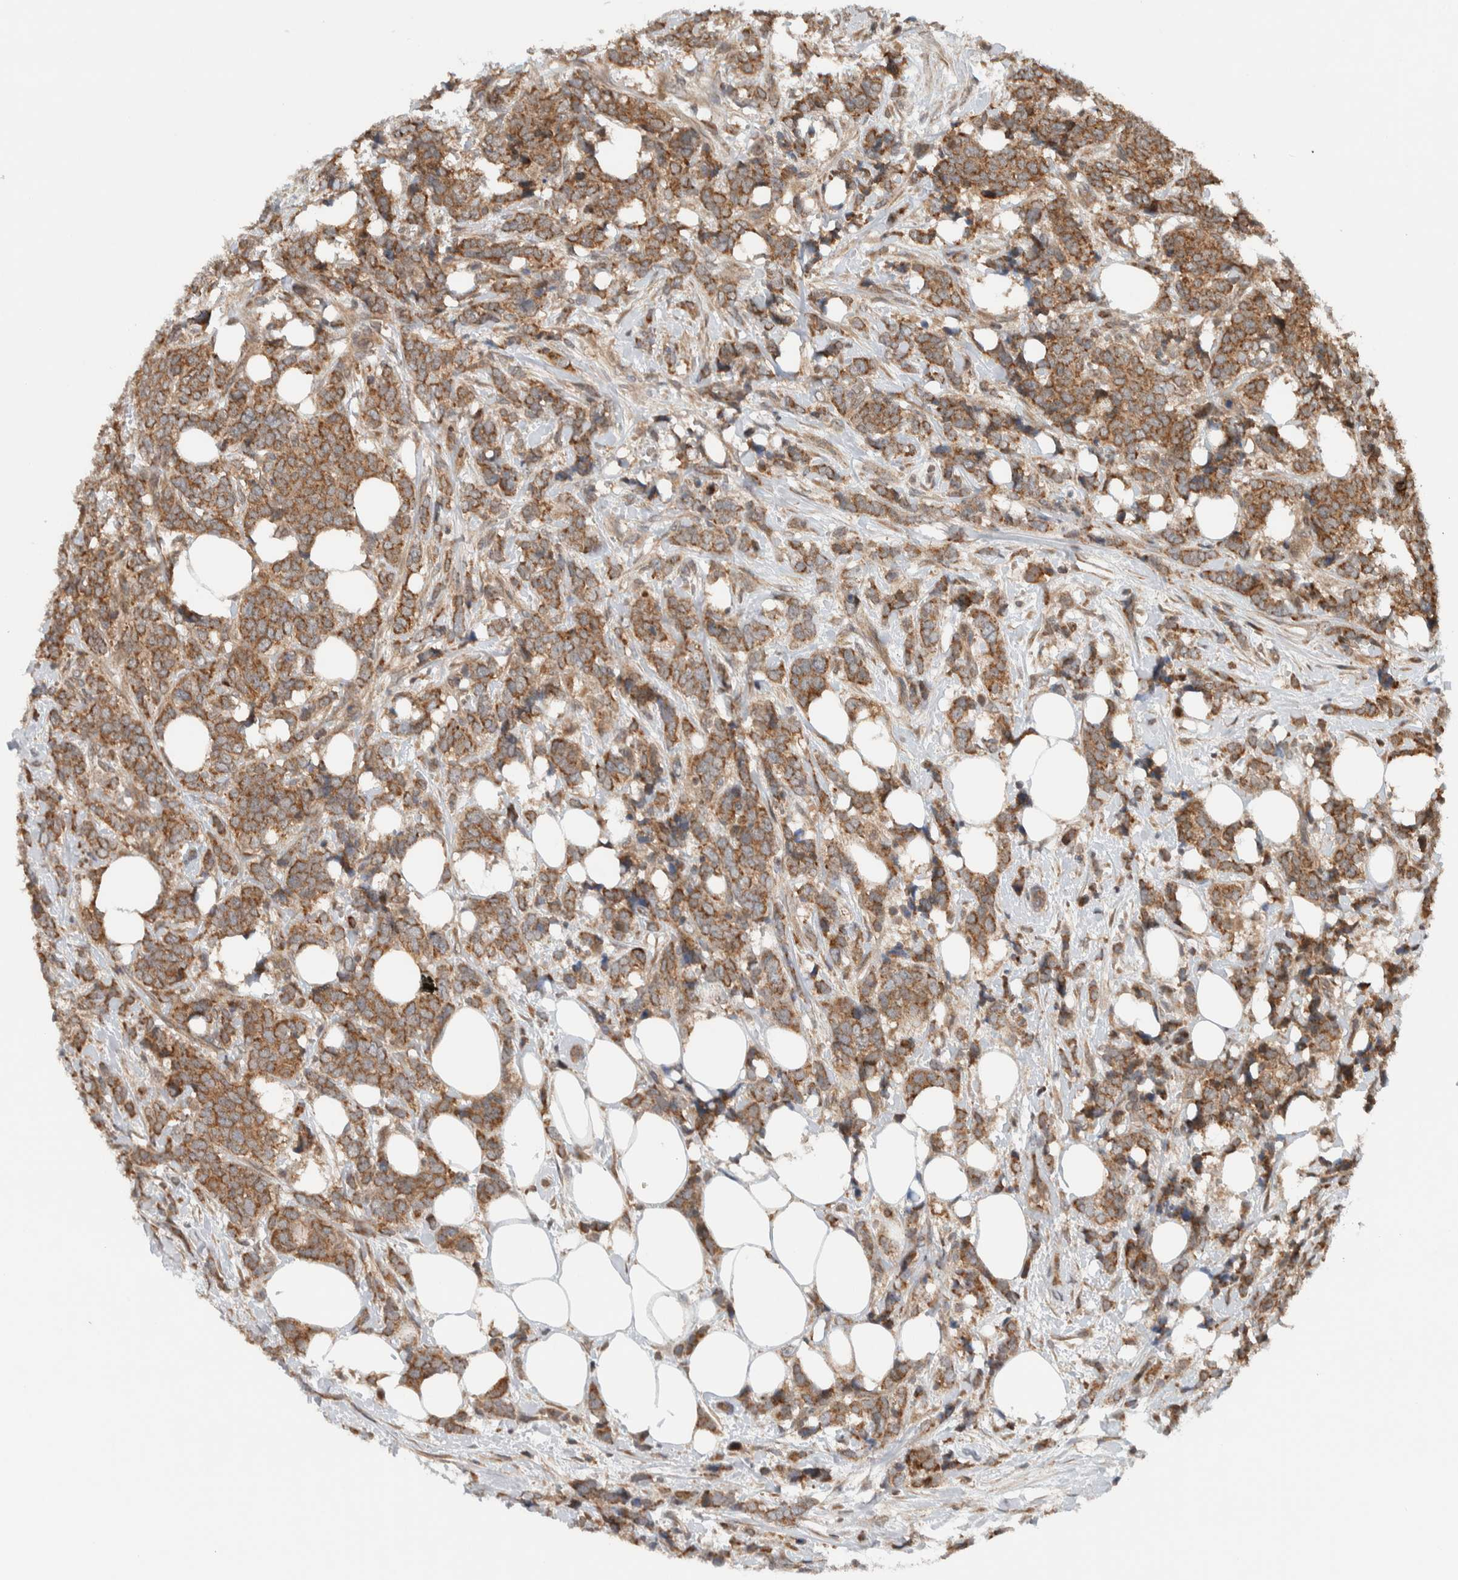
{"staining": {"intensity": "moderate", "quantity": ">75%", "location": "cytoplasmic/membranous"}, "tissue": "breast cancer", "cell_type": "Tumor cells", "image_type": "cancer", "snomed": [{"axis": "morphology", "description": "Lobular carcinoma"}, {"axis": "topography", "description": "Skin"}, {"axis": "topography", "description": "Breast"}], "caption": "Immunohistochemistry micrograph of breast lobular carcinoma stained for a protein (brown), which displays medium levels of moderate cytoplasmic/membranous positivity in approximately >75% of tumor cells.", "gene": "KLHL6", "patient": {"sex": "female", "age": 46}}